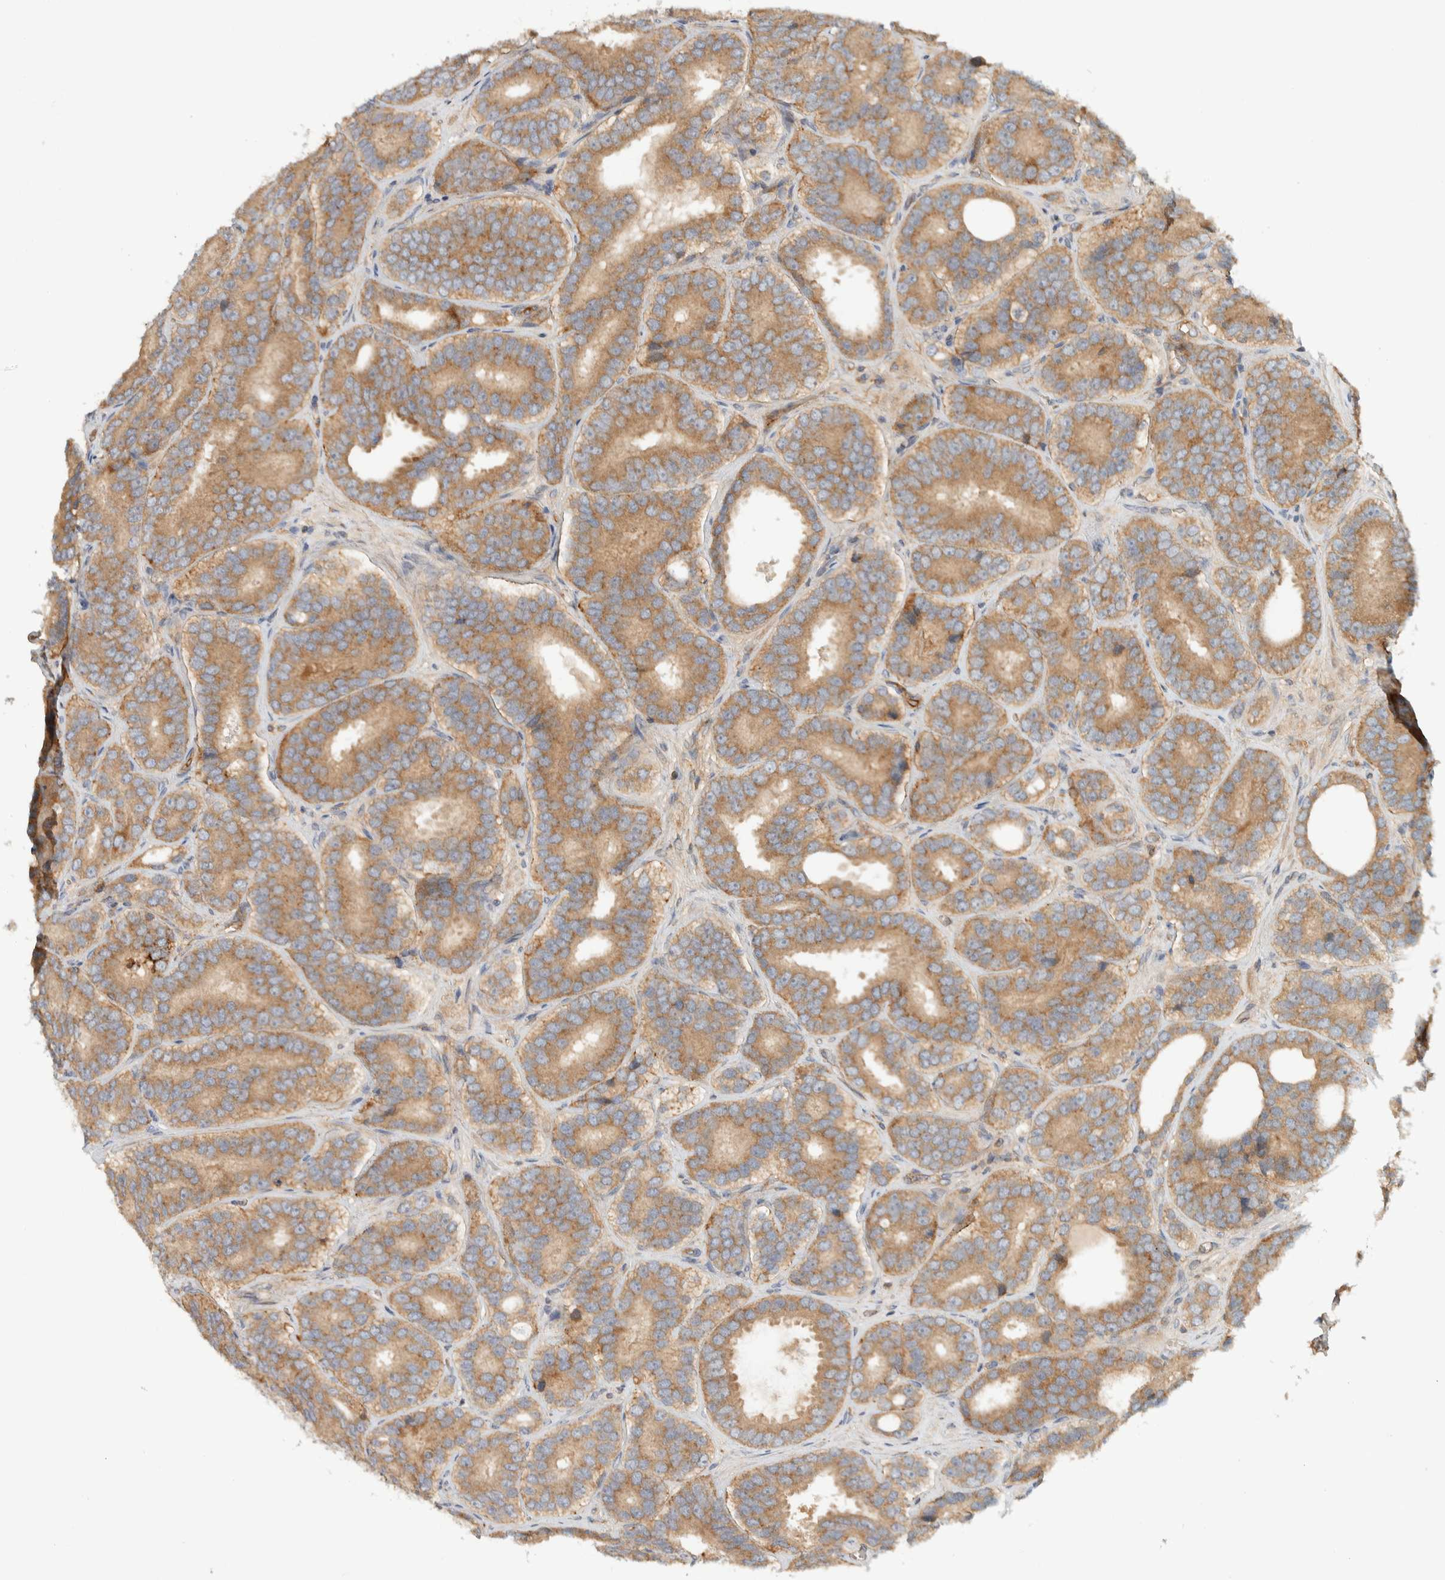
{"staining": {"intensity": "moderate", "quantity": ">75%", "location": "cytoplasmic/membranous"}, "tissue": "prostate cancer", "cell_type": "Tumor cells", "image_type": "cancer", "snomed": [{"axis": "morphology", "description": "Adenocarcinoma, High grade"}, {"axis": "topography", "description": "Prostate"}], "caption": "A histopathology image of human prostate cancer stained for a protein displays moderate cytoplasmic/membranous brown staining in tumor cells.", "gene": "FAM167A", "patient": {"sex": "male", "age": 56}}